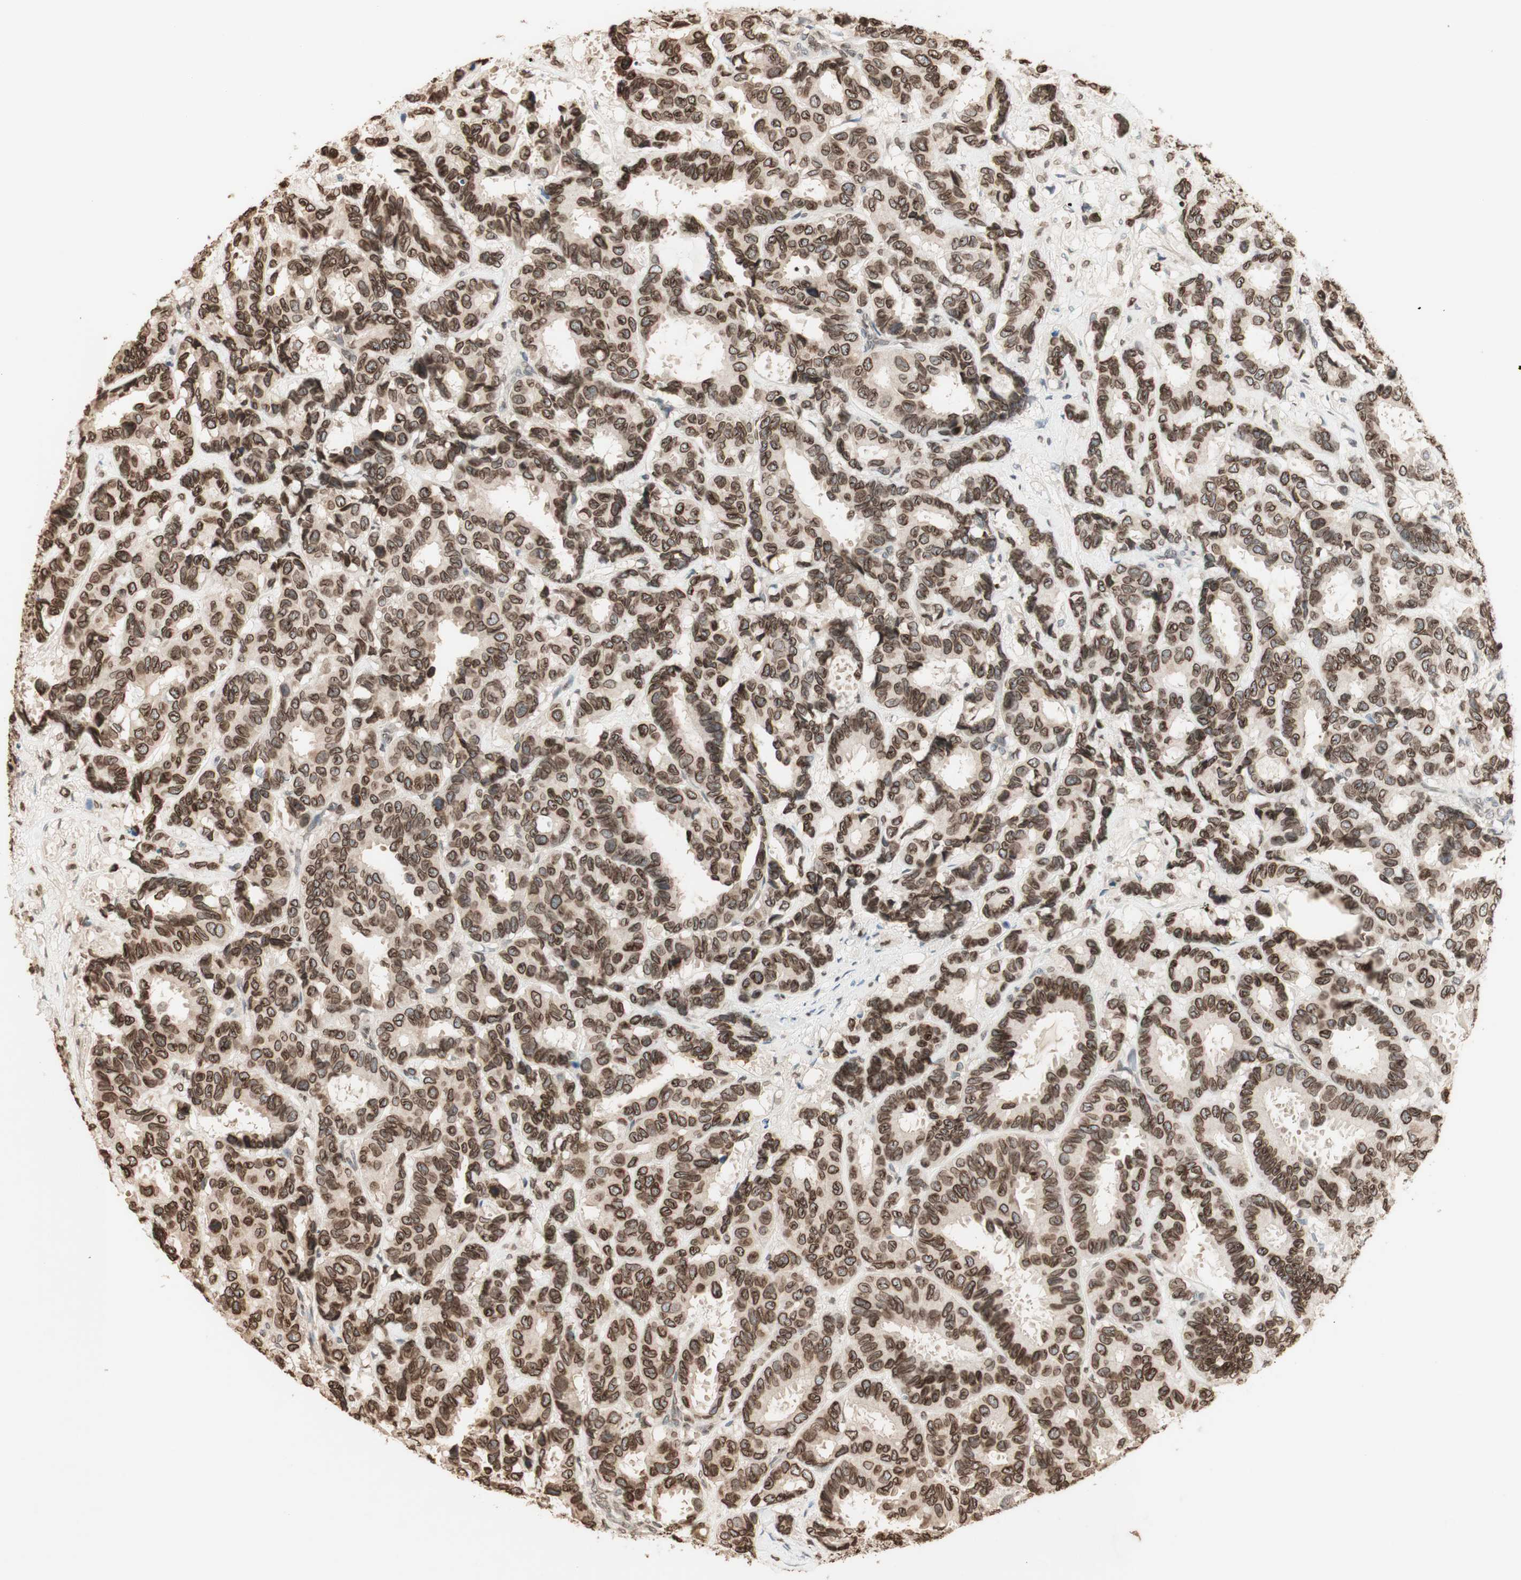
{"staining": {"intensity": "moderate", "quantity": ">75%", "location": "cytoplasmic/membranous,nuclear"}, "tissue": "breast cancer", "cell_type": "Tumor cells", "image_type": "cancer", "snomed": [{"axis": "morphology", "description": "Duct carcinoma"}, {"axis": "topography", "description": "Breast"}], "caption": "Immunohistochemistry (IHC) histopathology image of breast cancer stained for a protein (brown), which exhibits medium levels of moderate cytoplasmic/membranous and nuclear positivity in about >75% of tumor cells.", "gene": "TMPO", "patient": {"sex": "female", "age": 87}}